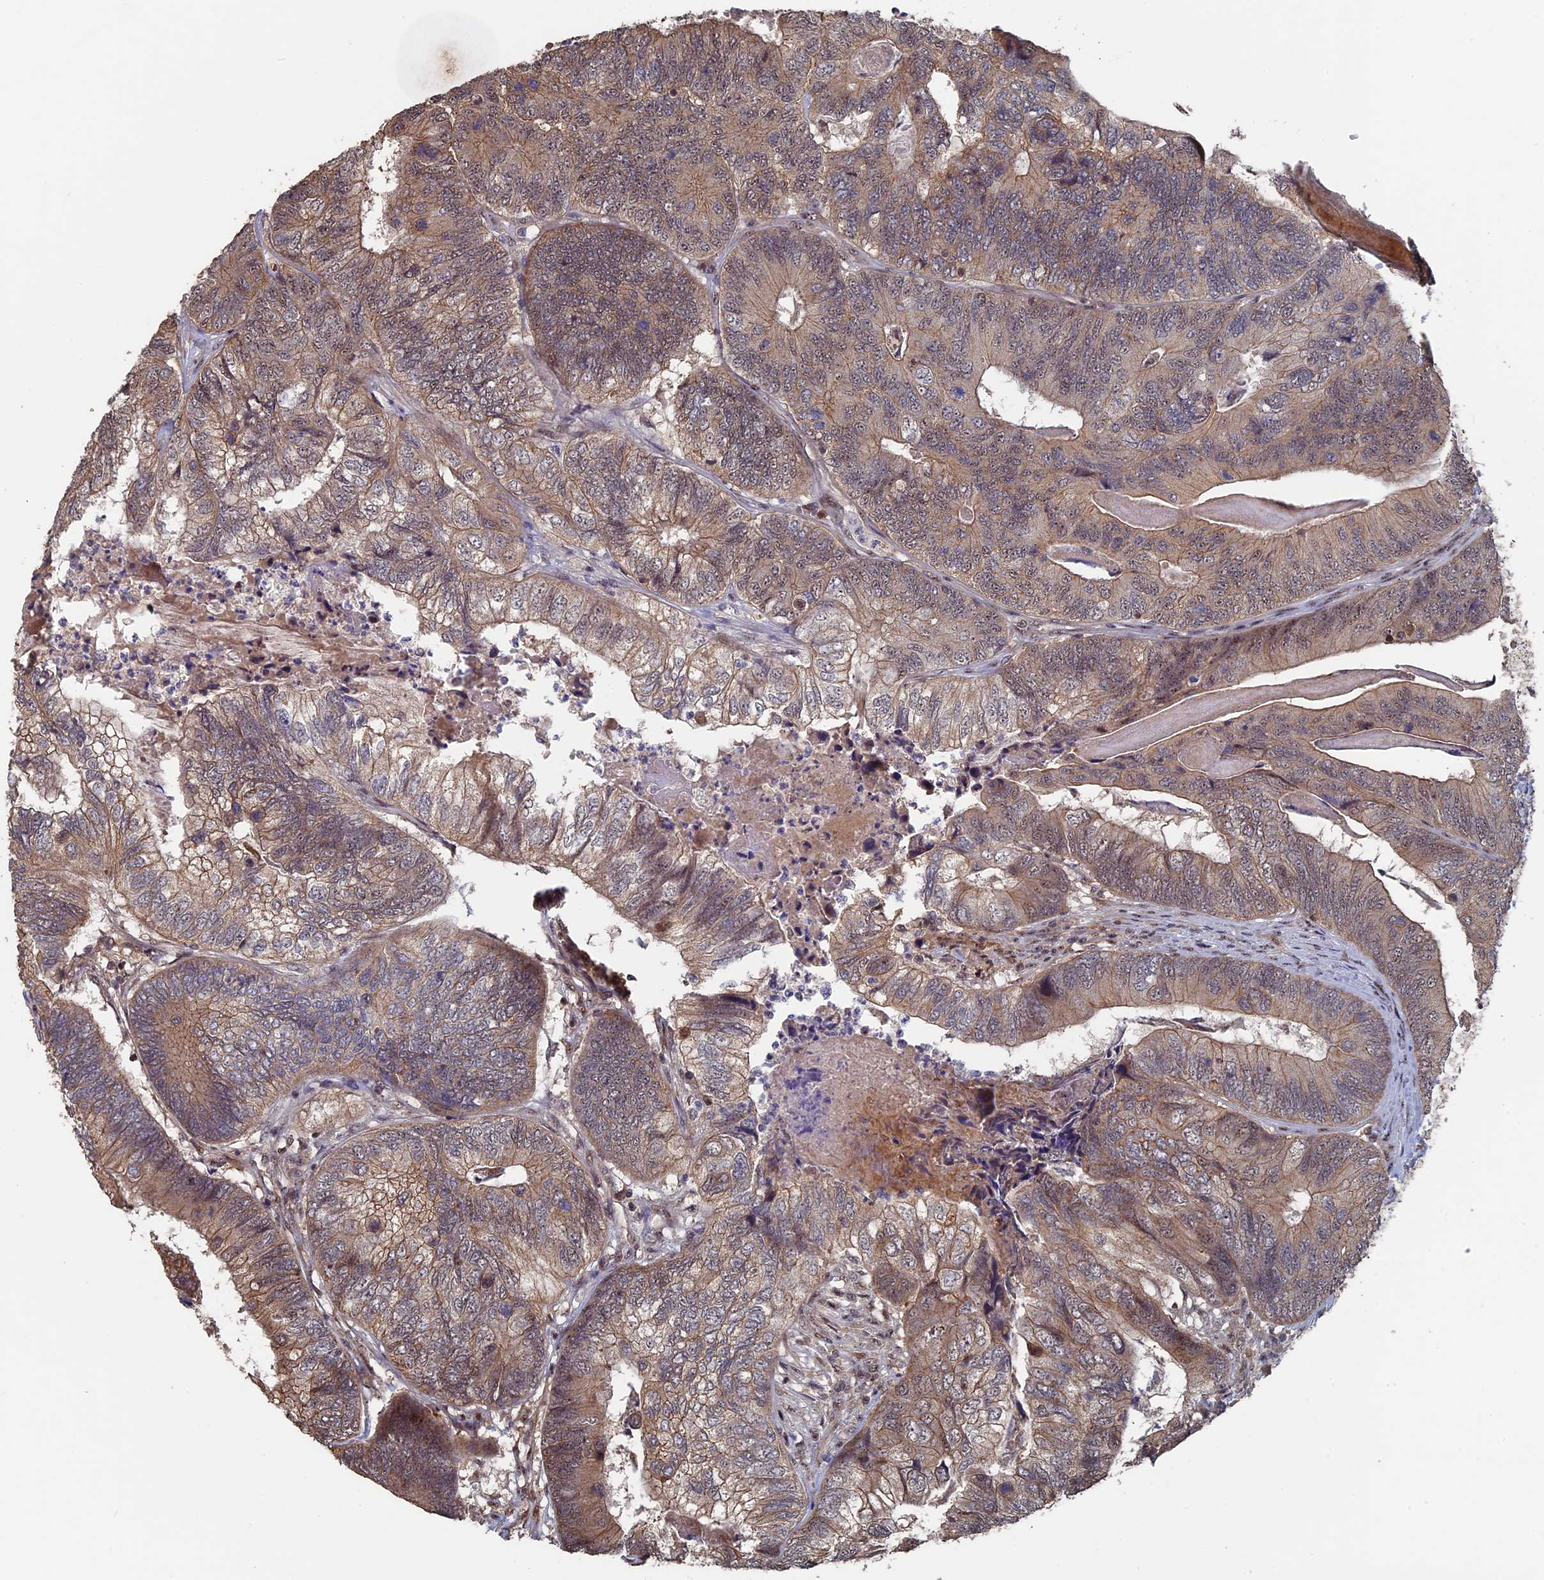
{"staining": {"intensity": "moderate", "quantity": ">75%", "location": "cytoplasmic/membranous"}, "tissue": "colorectal cancer", "cell_type": "Tumor cells", "image_type": "cancer", "snomed": [{"axis": "morphology", "description": "Adenocarcinoma, NOS"}, {"axis": "topography", "description": "Colon"}], "caption": "A medium amount of moderate cytoplasmic/membranous positivity is seen in about >75% of tumor cells in colorectal adenocarcinoma tissue.", "gene": "KIAA1328", "patient": {"sex": "female", "age": 67}}